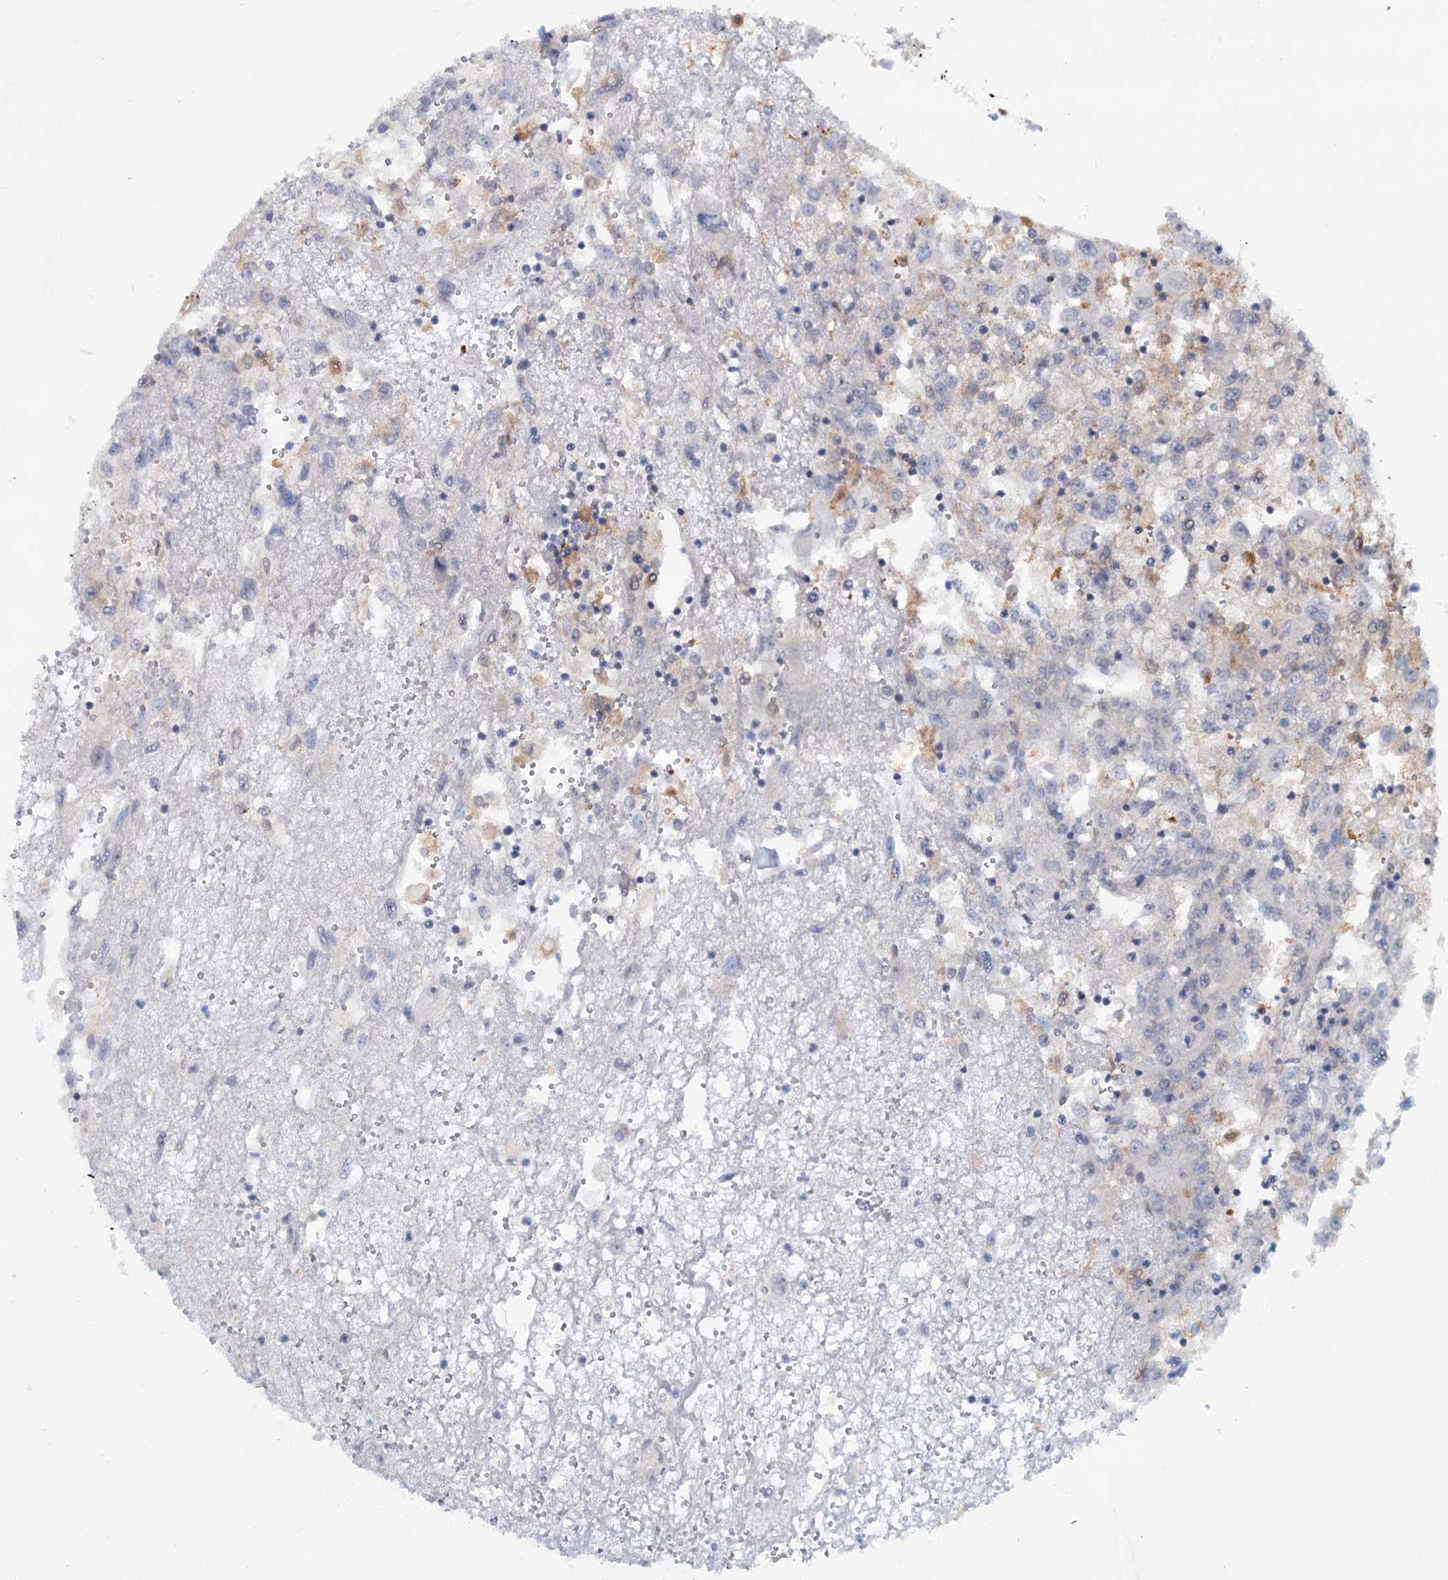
{"staining": {"intensity": "negative", "quantity": "none", "location": "none"}, "tissue": "renal cancer", "cell_type": "Tumor cells", "image_type": "cancer", "snomed": [{"axis": "morphology", "description": "Adenocarcinoma, NOS"}, {"axis": "topography", "description": "Kidney"}], "caption": "Immunohistochemical staining of human renal cancer (adenocarcinoma) reveals no significant staining in tumor cells.", "gene": "C1D", "patient": {"sex": "female", "age": 52}}